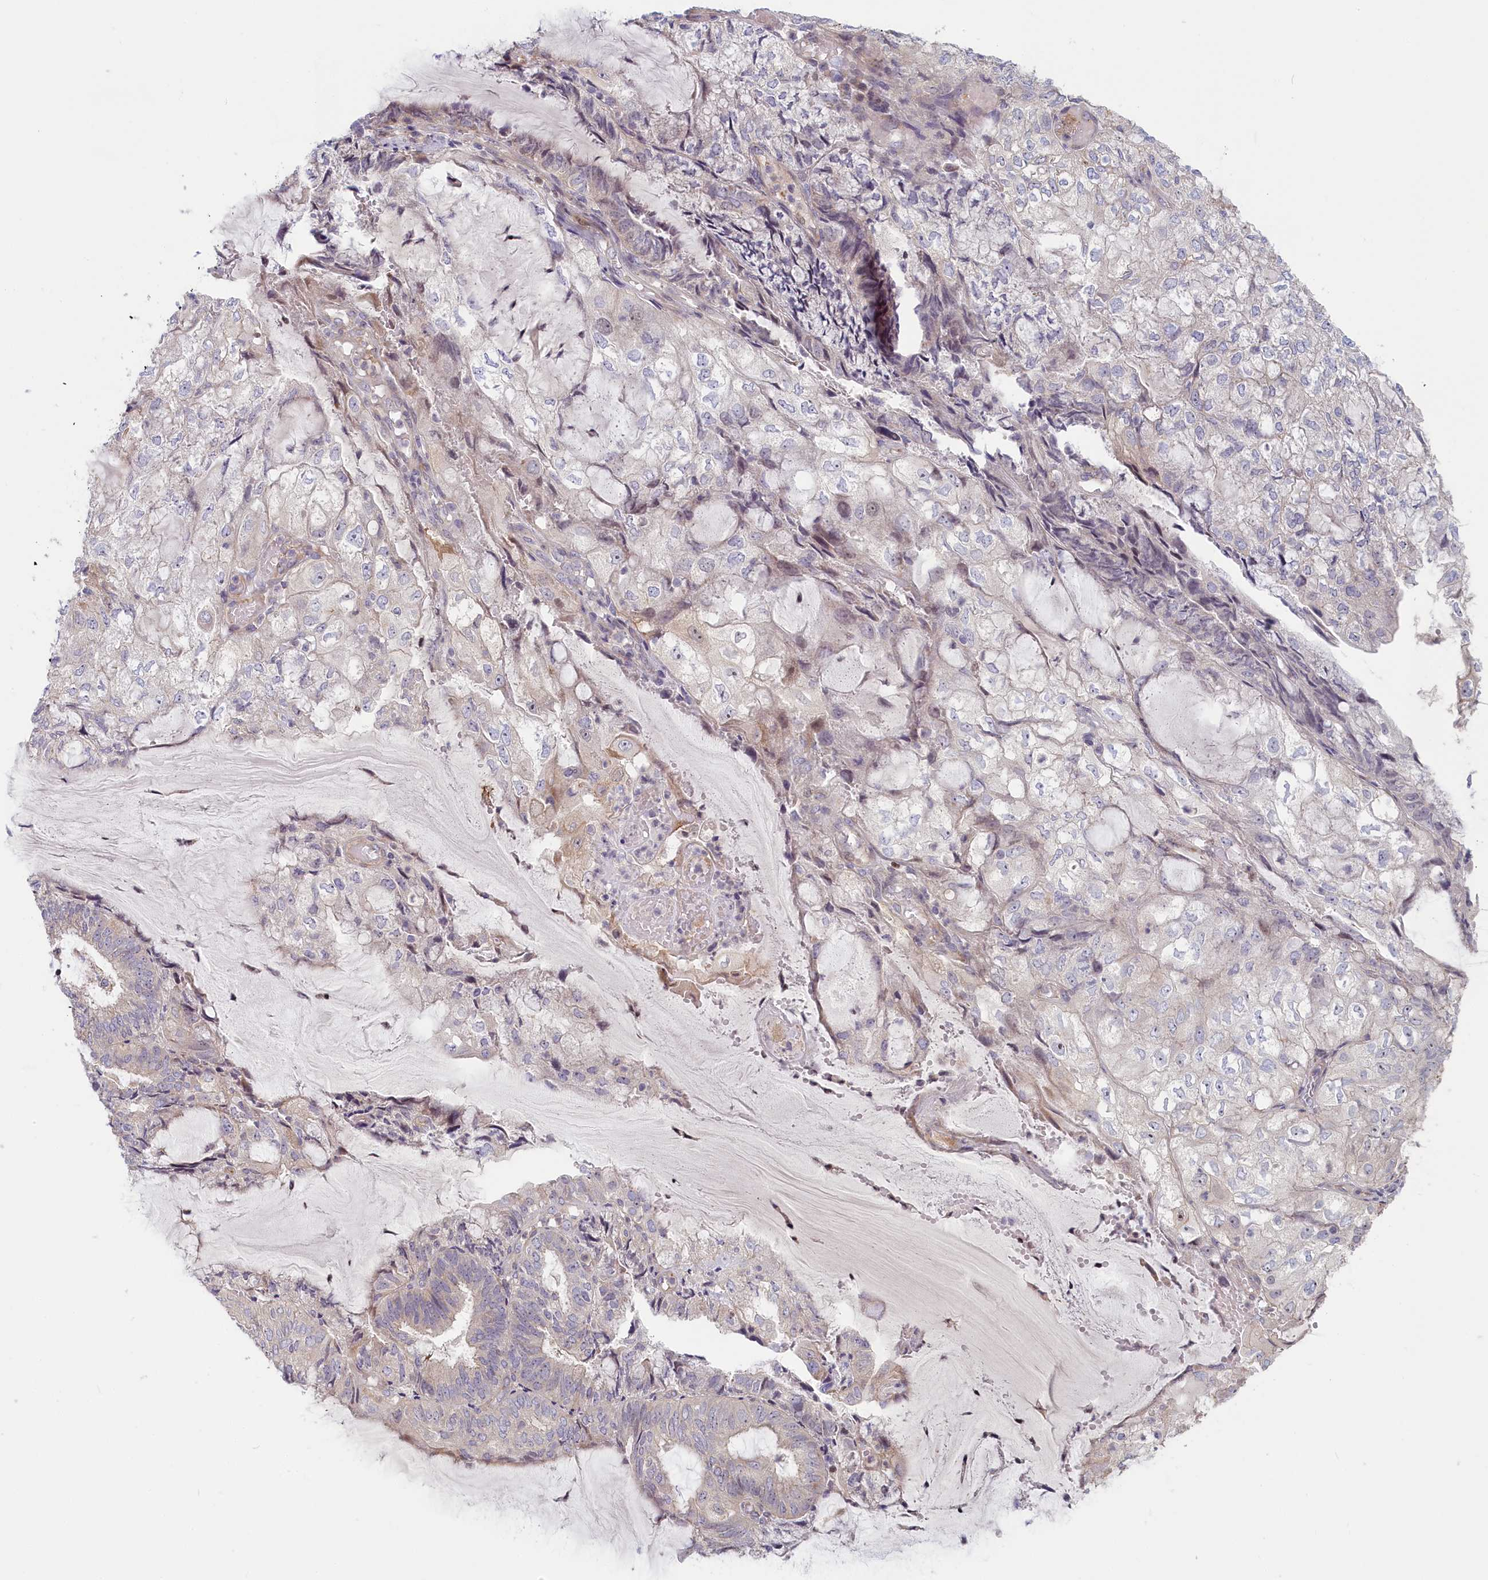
{"staining": {"intensity": "negative", "quantity": "none", "location": "none"}, "tissue": "endometrial cancer", "cell_type": "Tumor cells", "image_type": "cancer", "snomed": [{"axis": "morphology", "description": "Adenocarcinoma, NOS"}, {"axis": "topography", "description": "Endometrium"}], "caption": "High power microscopy photomicrograph of an immunohistochemistry micrograph of endometrial adenocarcinoma, revealing no significant expression in tumor cells.", "gene": "INTS4", "patient": {"sex": "female", "age": 81}}